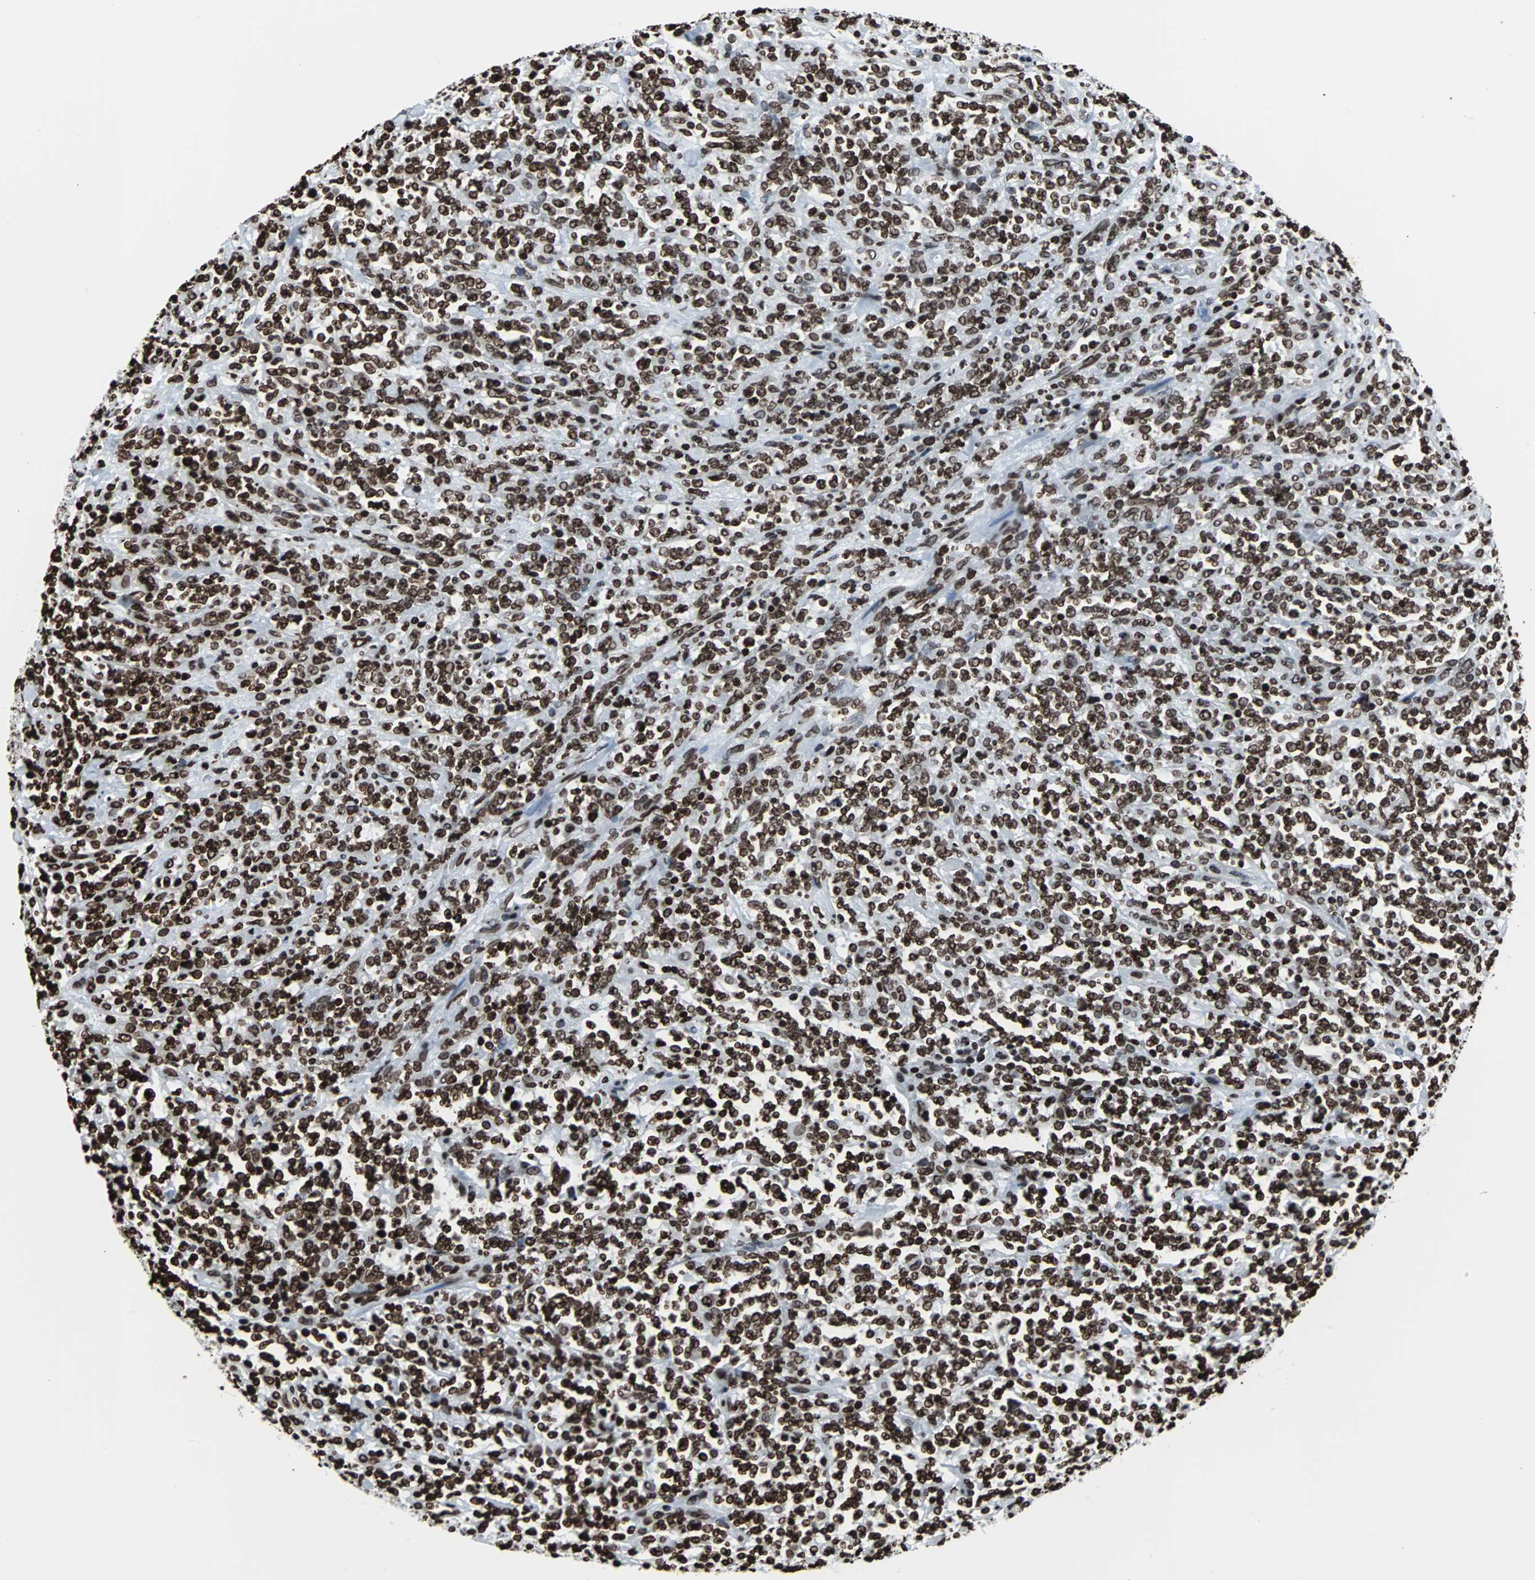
{"staining": {"intensity": "strong", "quantity": ">75%", "location": "nuclear"}, "tissue": "lymphoma", "cell_type": "Tumor cells", "image_type": "cancer", "snomed": [{"axis": "morphology", "description": "Malignant lymphoma, non-Hodgkin's type, High grade"}, {"axis": "topography", "description": "Soft tissue"}], "caption": "This image exhibits immunohistochemistry staining of malignant lymphoma, non-Hodgkin's type (high-grade), with high strong nuclear staining in about >75% of tumor cells.", "gene": "H2BC18", "patient": {"sex": "male", "age": 18}}